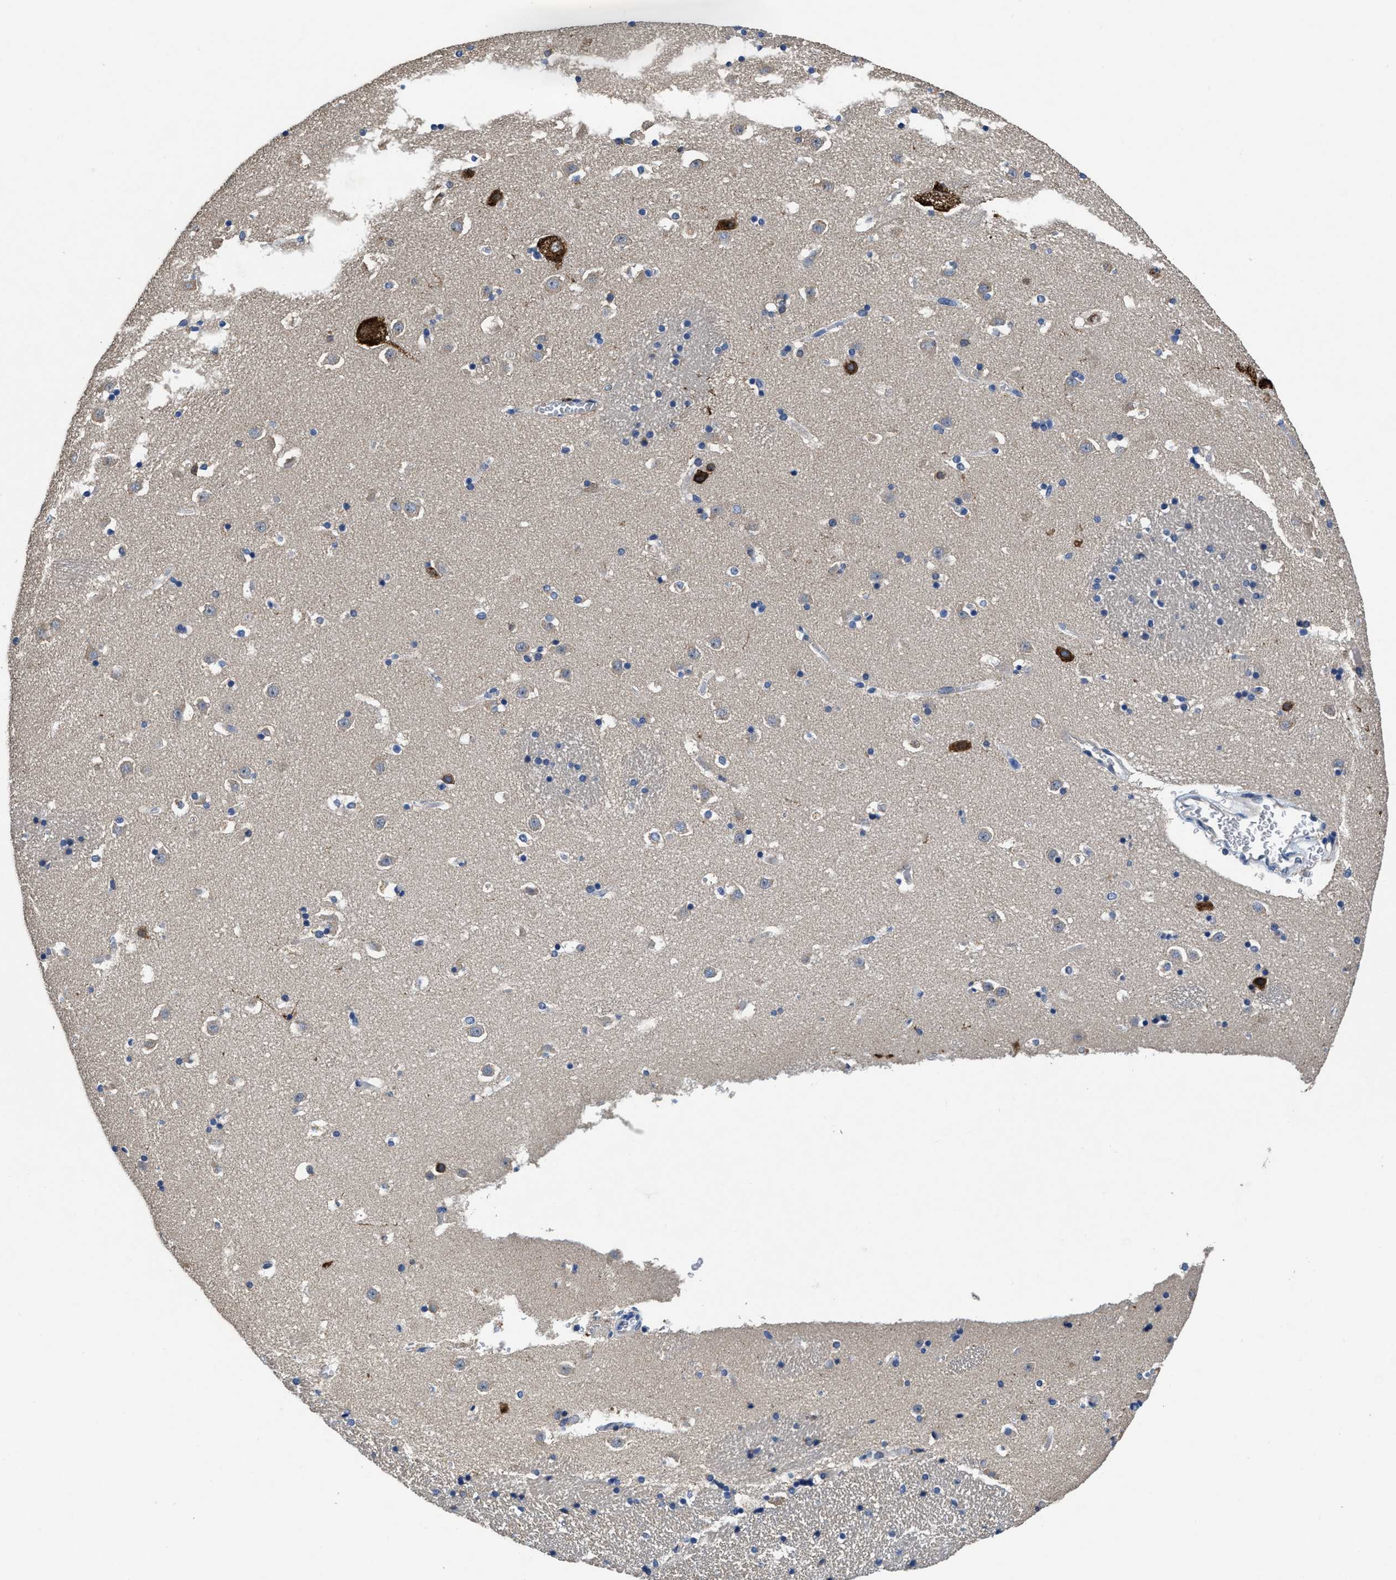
{"staining": {"intensity": "moderate", "quantity": "<25%", "location": "cytoplasmic/membranous"}, "tissue": "caudate", "cell_type": "Glial cells", "image_type": "normal", "snomed": [{"axis": "morphology", "description": "Normal tissue, NOS"}, {"axis": "topography", "description": "Lateral ventricle wall"}], "caption": "A micrograph of caudate stained for a protein shows moderate cytoplasmic/membranous brown staining in glial cells.", "gene": "PEG10", "patient": {"sex": "male", "age": 45}}